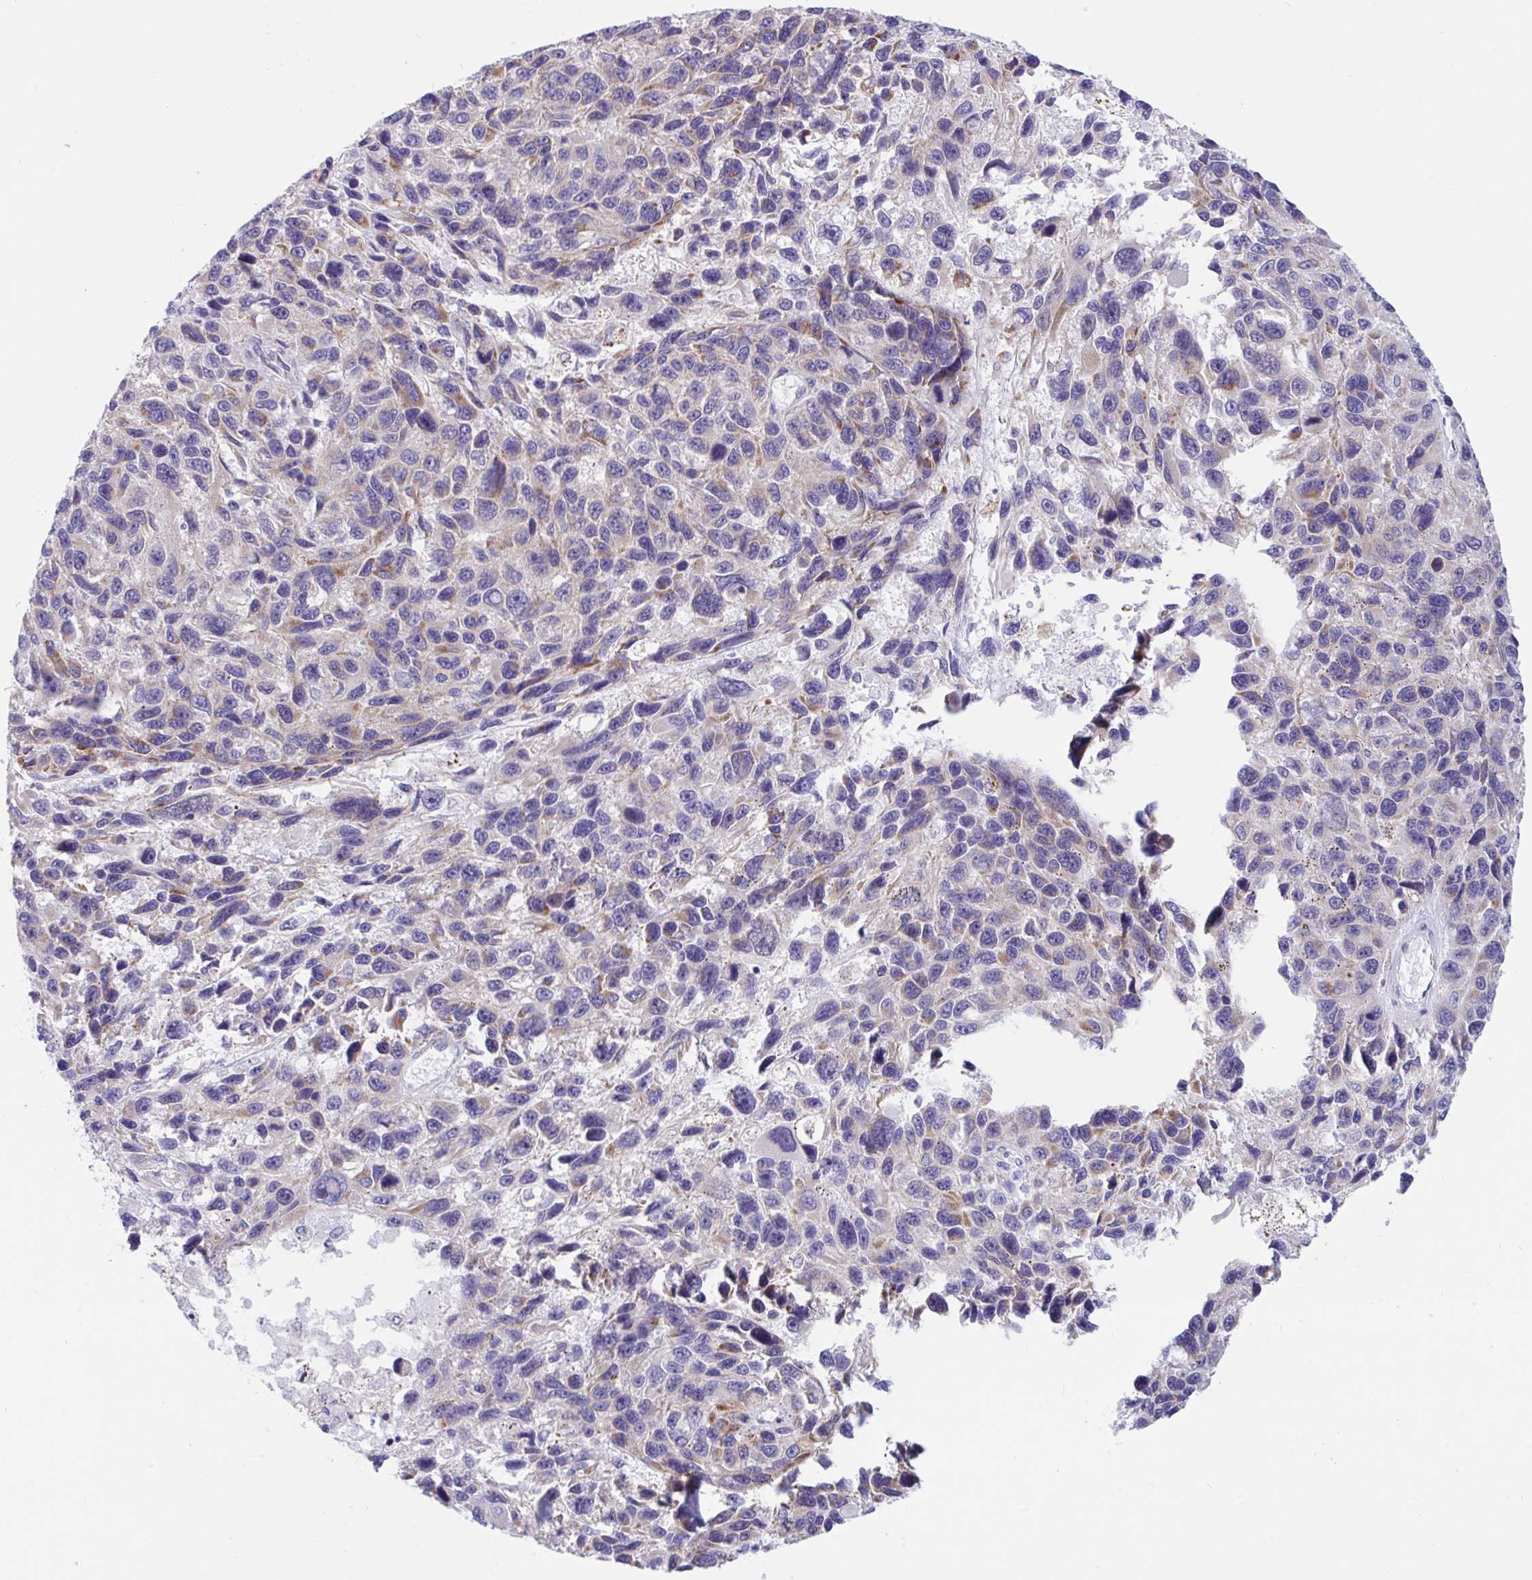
{"staining": {"intensity": "moderate", "quantity": "<25%", "location": "cytoplasmic/membranous"}, "tissue": "melanoma", "cell_type": "Tumor cells", "image_type": "cancer", "snomed": [{"axis": "morphology", "description": "Malignant melanoma, NOS"}, {"axis": "topography", "description": "Skin"}], "caption": "Human melanoma stained with a brown dye demonstrates moderate cytoplasmic/membranous positive staining in about <25% of tumor cells.", "gene": "DTX3", "patient": {"sex": "male", "age": 53}}